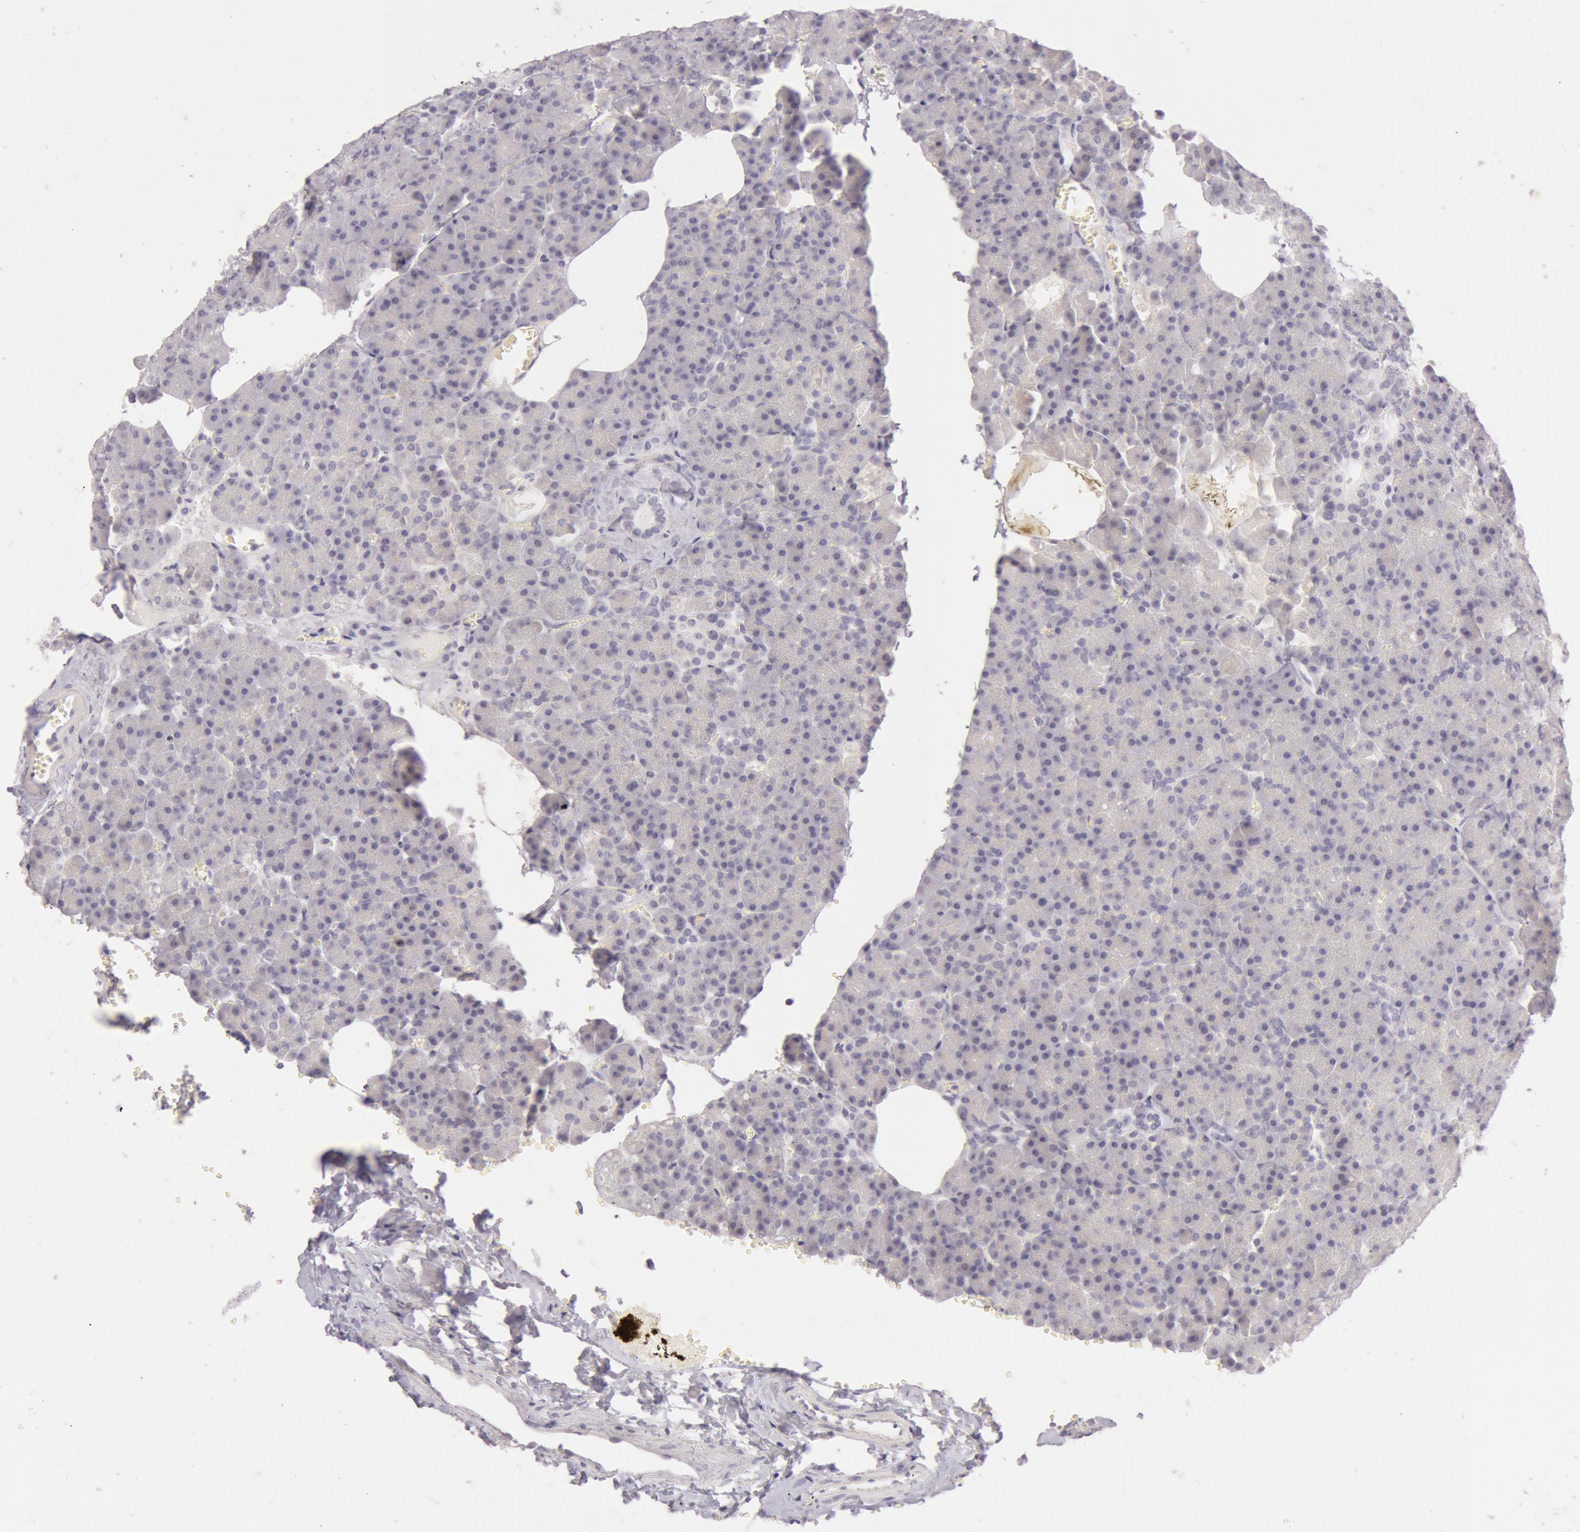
{"staining": {"intensity": "negative", "quantity": "none", "location": "none"}, "tissue": "pancreas", "cell_type": "Exocrine glandular cells", "image_type": "normal", "snomed": [{"axis": "morphology", "description": "Normal tissue, NOS"}, {"axis": "topography", "description": "Pancreas"}], "caption": "High magnification brightfield microscopy of unremarkable pancreas stained with DAB (brown) and counterstained with hematoxylin (blue): exocrine glandular cells show no significant staining.", "gene": "RBMY1A1", "patient": {"sex": "female", "age": 35}}